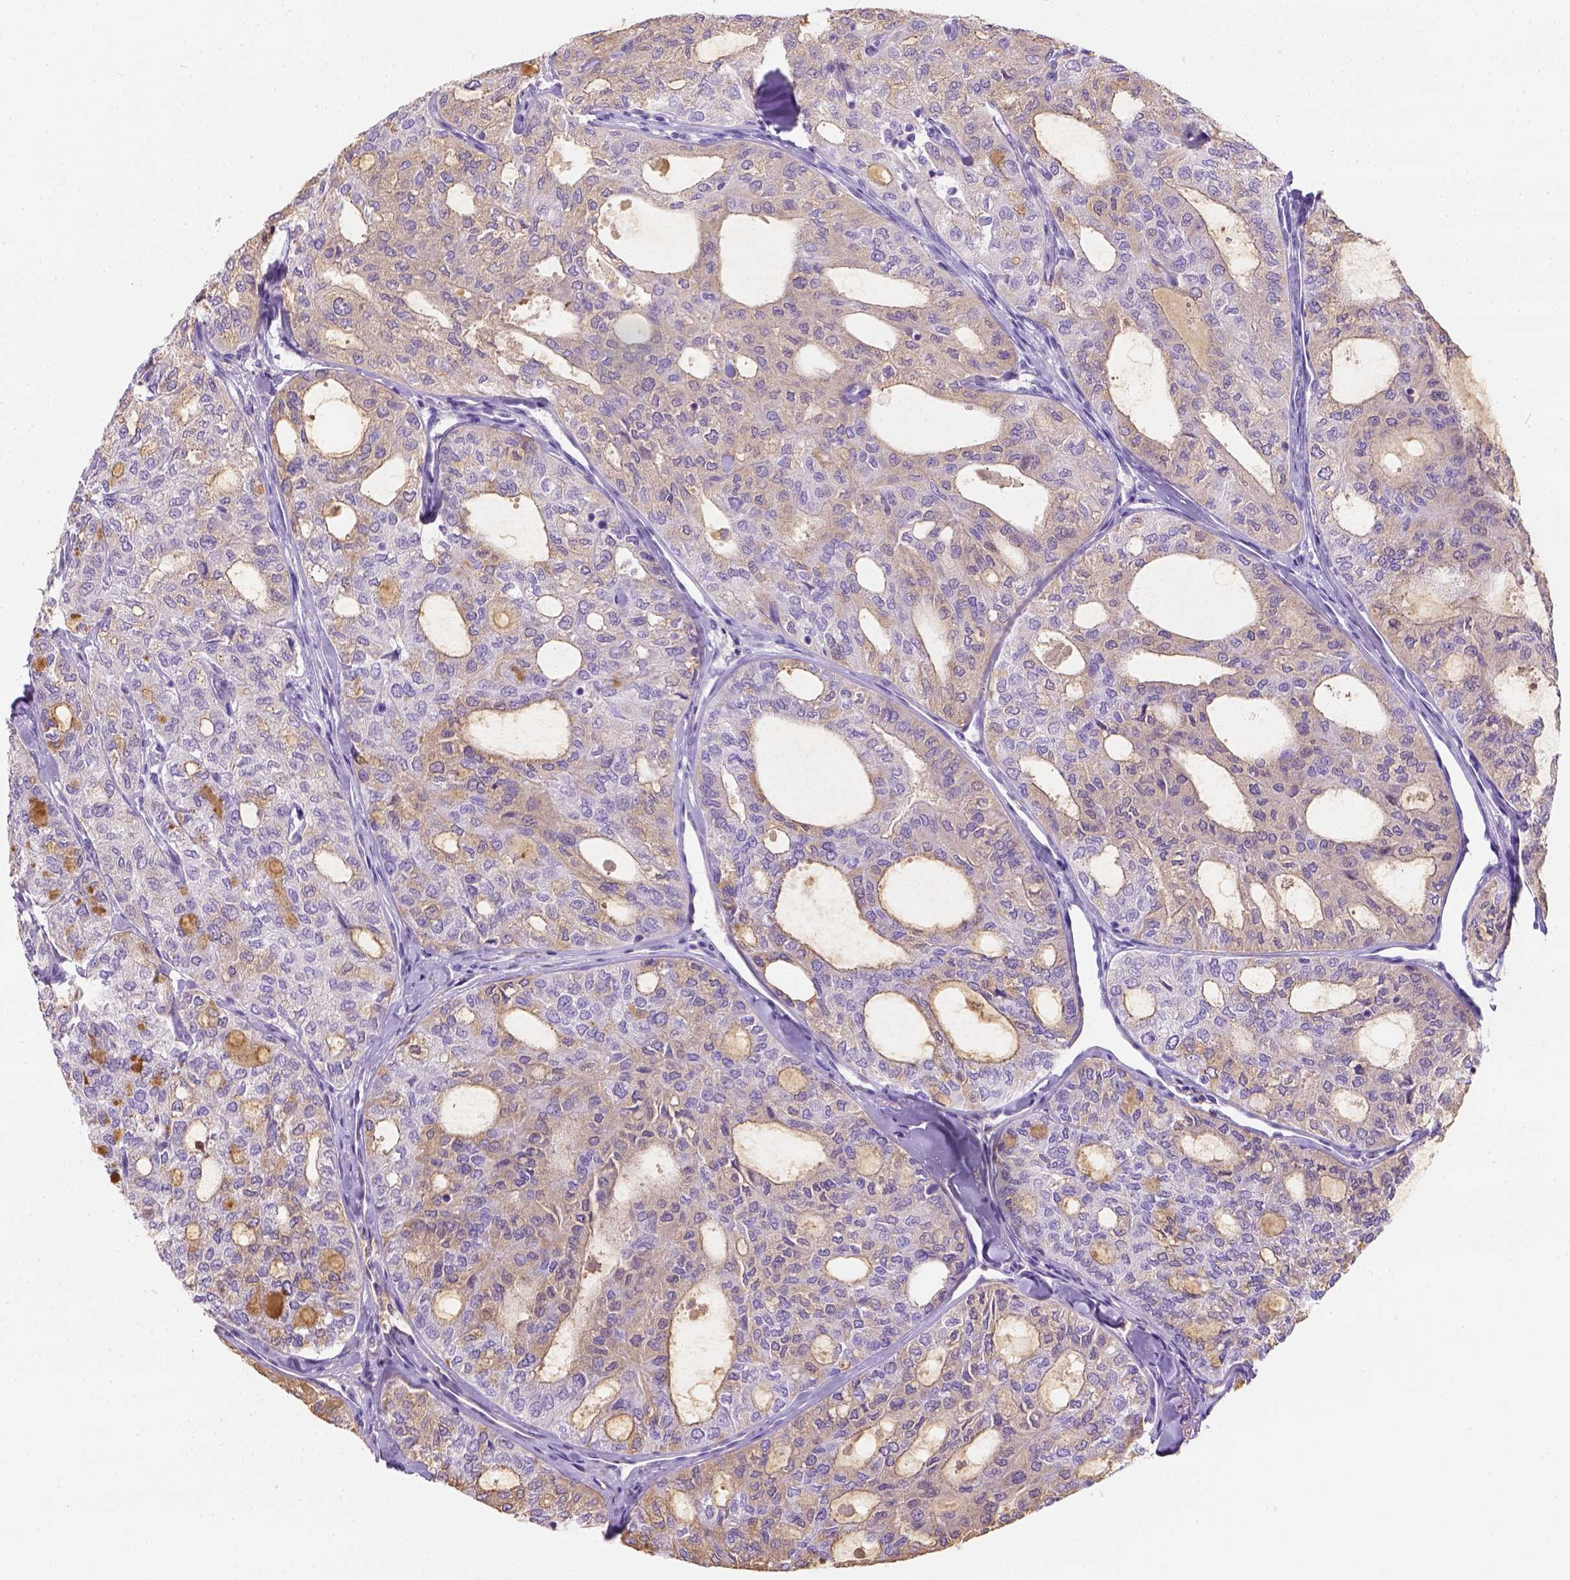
{"staining": {"intensity": "weak", "quantity": ">75%", "location": "cytoplasmic/membranous"}, "tissue": "thyroid cancer", "cell_type": "Tumor cells", "image_type": "cancer", "snomed": [{"axis": "morphology", "description": "Follicular adenoma carcinoma, NOS"}, {"axis": "topography", "description": "Thyroid gland"}], "caption": "Immunohistochemistry staining of follicular adenoma carcinoma (thyroid), which shows low levels of weak cytoplasmic/membranous positivity in approximately >75% of tumor cells indicating weak cytoplasmic/membranous protein expression. The staining was performed using DAB (3,3'-diaminobenzidine) (brown) for protein detection and nuclei were counterstained in hematoxylin (blue).", "gene": "PHF7", "patient": {"sex": "male", "age": 75}}